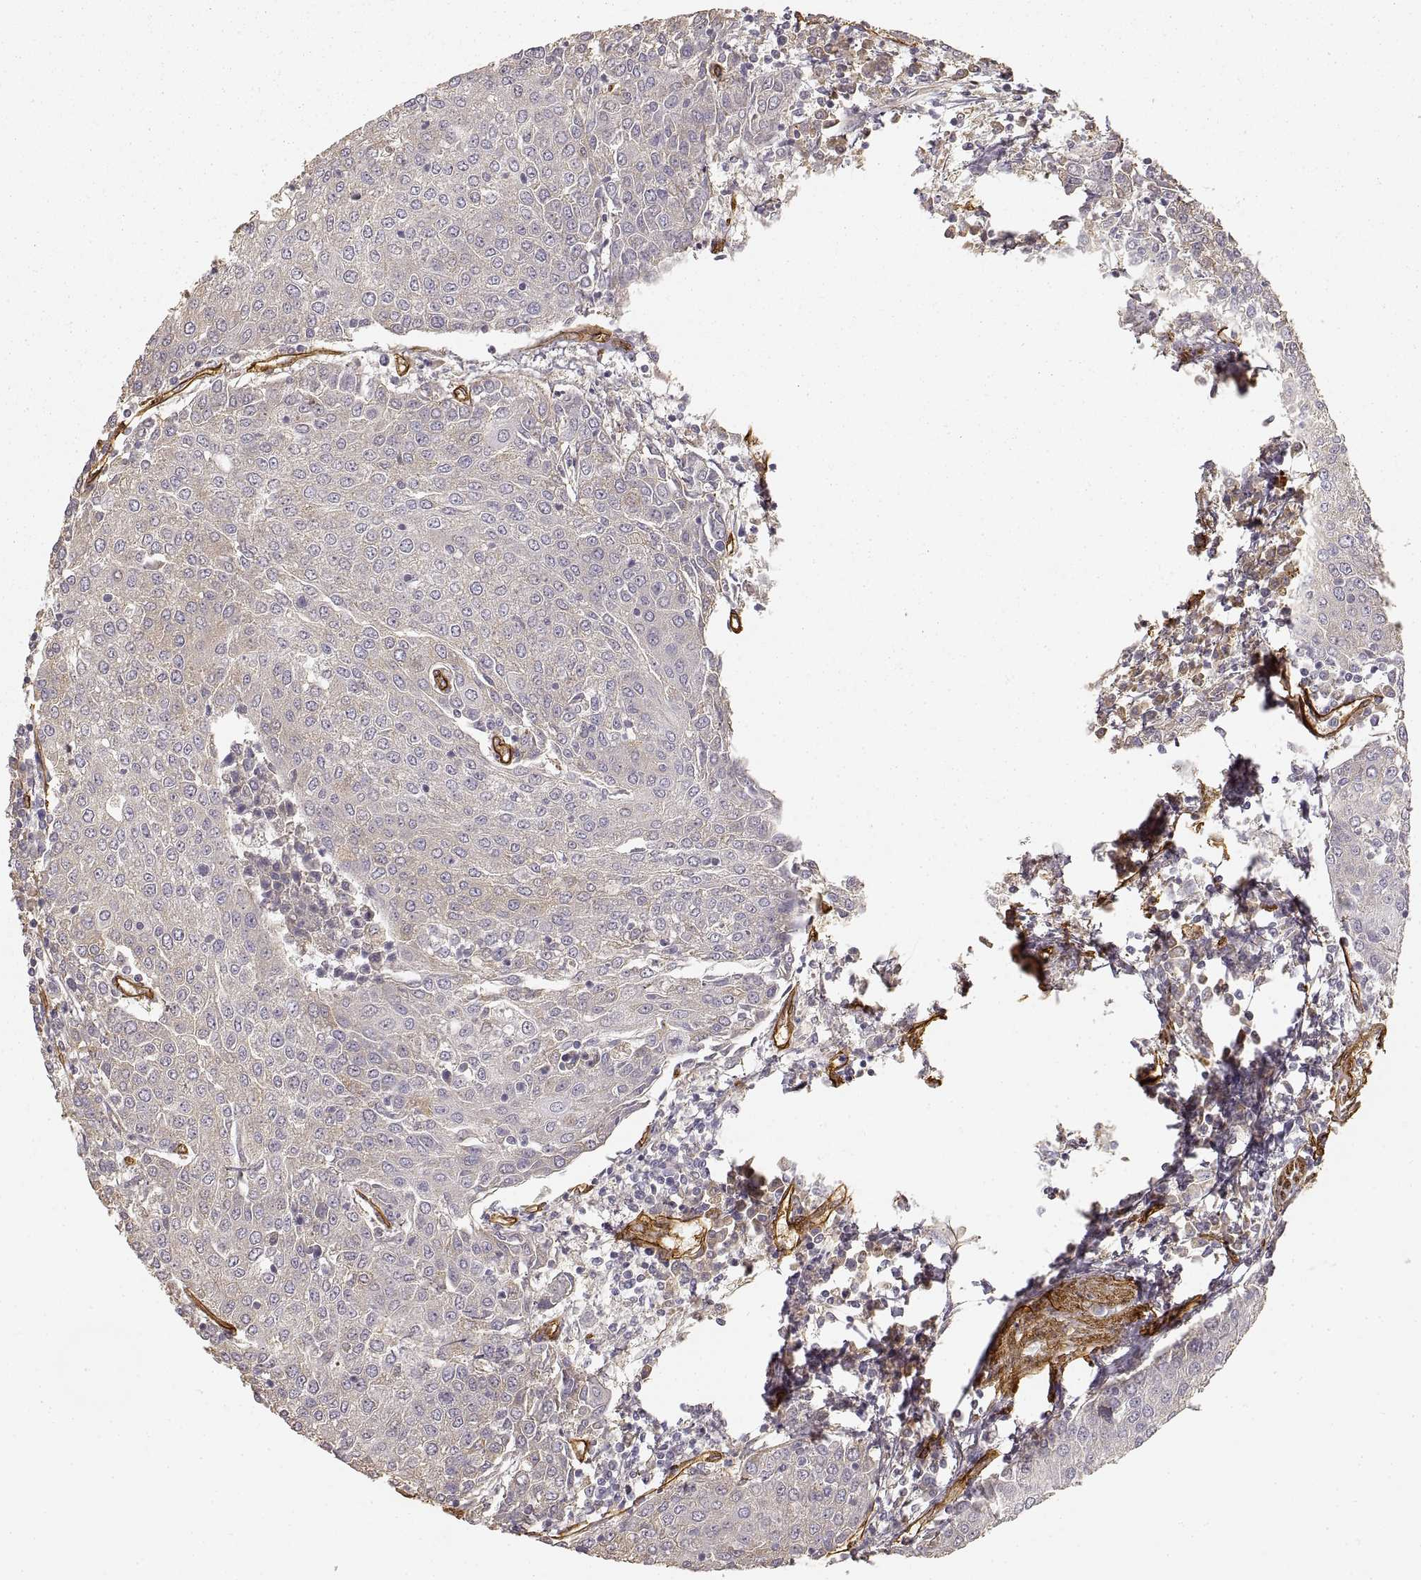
{"staining": {"intensity": "weak", "quantity": "25%-75%", "location": "cytoplasmic/membranous"}, "tissue": "urothelial cancer", "cell_type": "Tumor cells", "image_type": "cancer", "snomed": [{"axis": "morphology", "description": "Urothelial carcinoma, High grade"}, {"axis": "topography", "description": "Urinary bladder"}], "caption": "This is an image of immunohistochemistry (IHC) staining of urothelial carcinoma (high-grade), which shows weak expression in the cytoplasmic/membranous of tumor cells.", "gene": "LAMA4", "patient": {"sex": "female", "age": 85}}